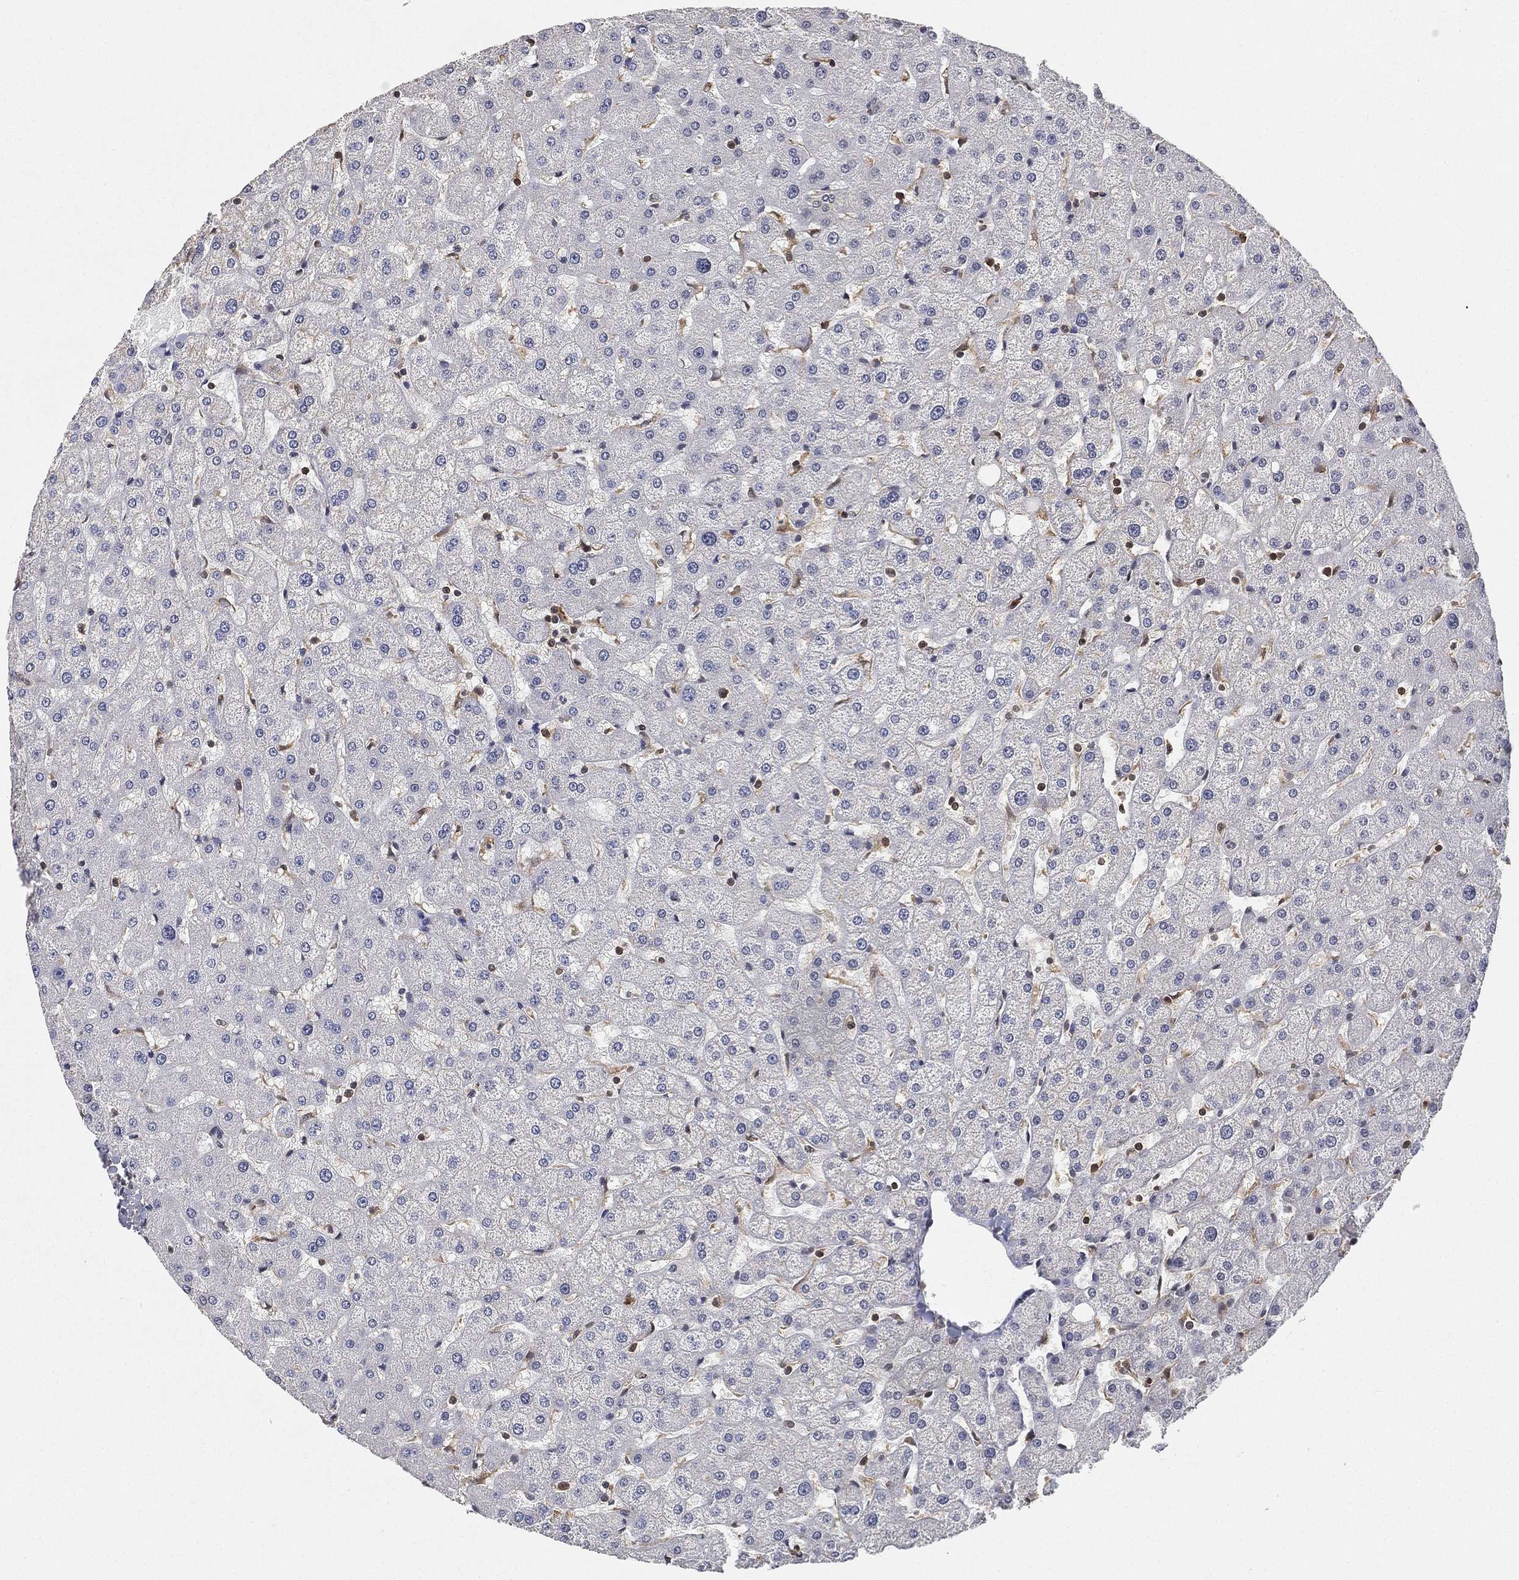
{"staining": {"intensity": "negative", "quantity": "none", "location": "none"}, "tissue": "liver", "cell_type": "Cholangiocytes", "image_type": "normal", "snomed": [{"axis": "morphology", "description": "Normal tissue, NOS"}, {"axis": "topography", "description": "Liver"}], "caption": "The histopathology image displays no staining of cholangiocytes in normal liver. (Stains: DAB (3,3'-diaminobenzidine) immunohistochemistry with hematoxylin counter stain, Microscopy: brightfield microscopy at high magnification).", "gene": "WDR26", "patient": {"sex": "female", "age": 50}}